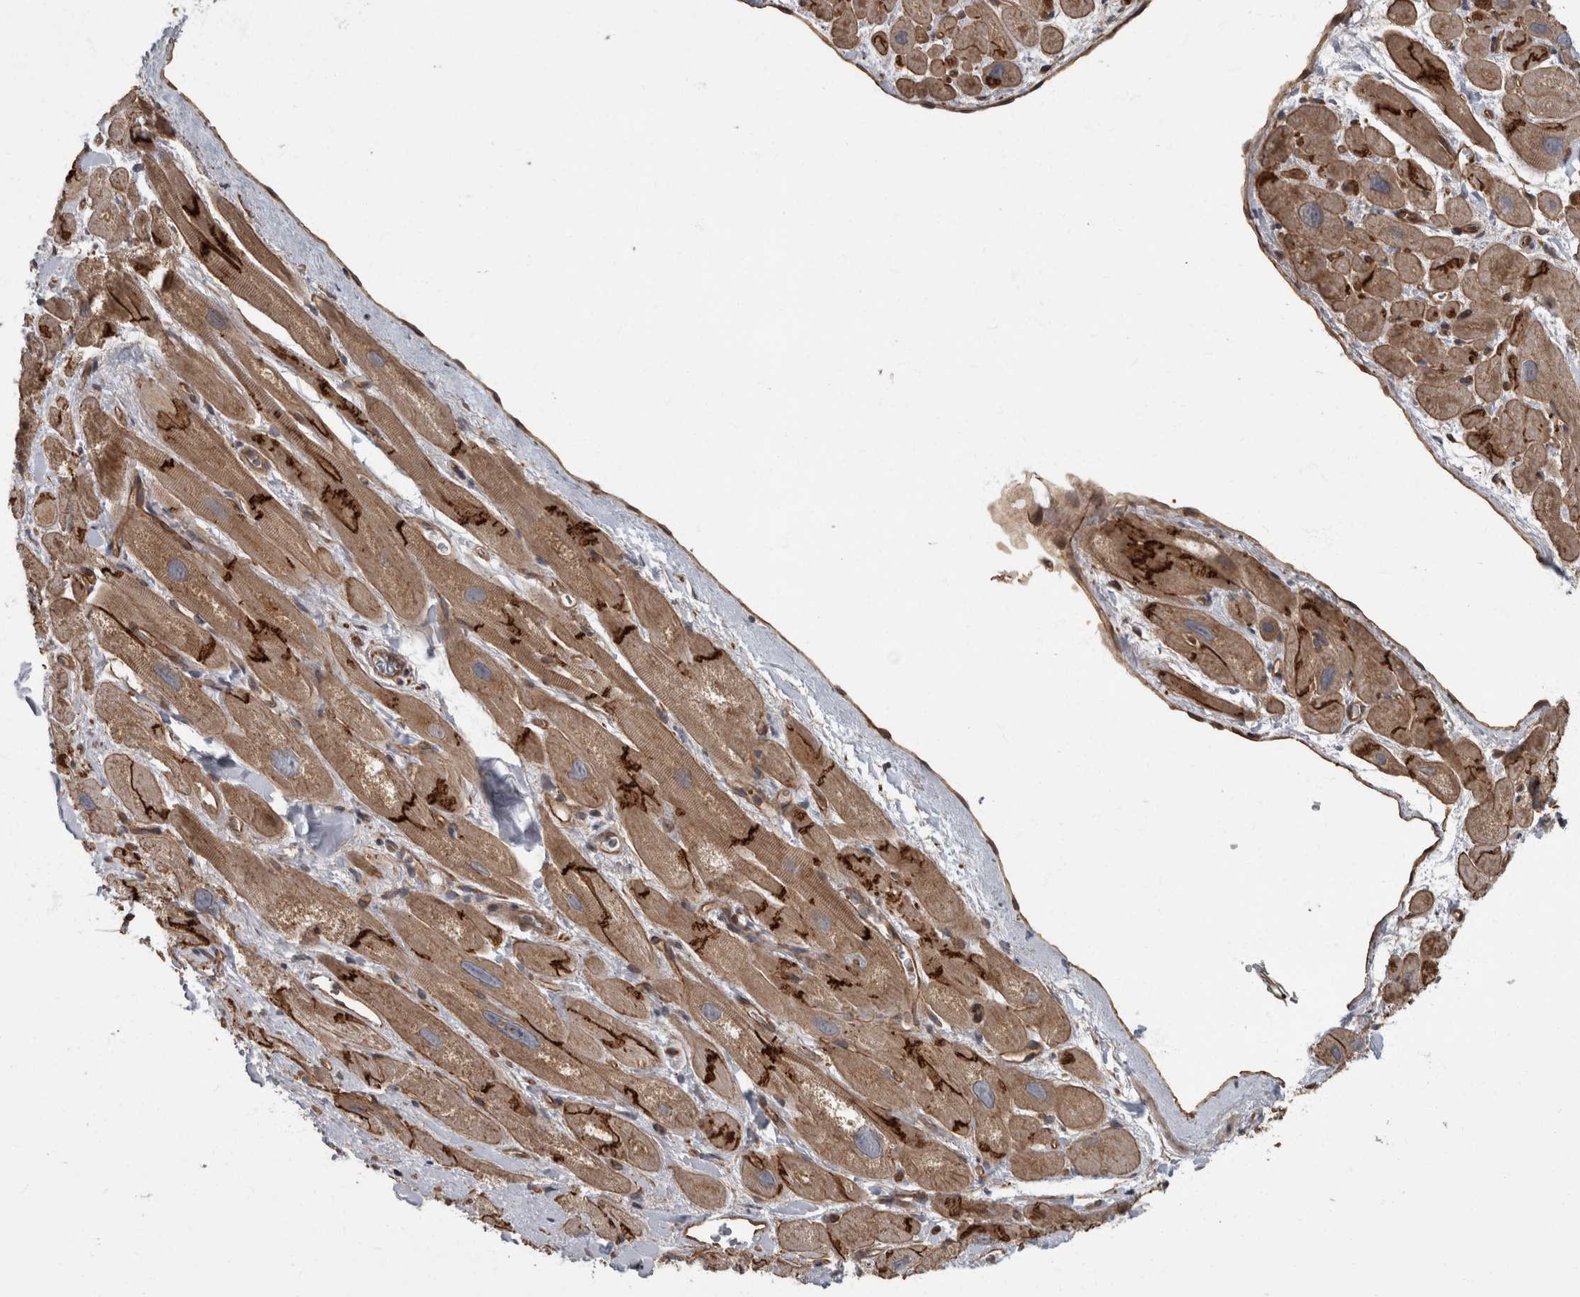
{"staining": {"intensity": "strong", "quantity": "25%-75%", "location": "cytoplasmic/membranous"}, "tissue": "heart muscle", "cell_type": "Cardiomyocytes", "image_type": "normal", "snomed": [{"axis": "morphology", "description": "Normal tissue, NOS"}, {"axis": "topography", "description": "Heart"}], "caption": "Heart muscle stained for a protein reveals strong cytoplasmic/membranous positivity in cardiomyocytes. (brown staining indicates protein expression, while blue staining denotes nuclei).", "gene": "VEGFD", "patient": {"sex": "male", "age": 49}}